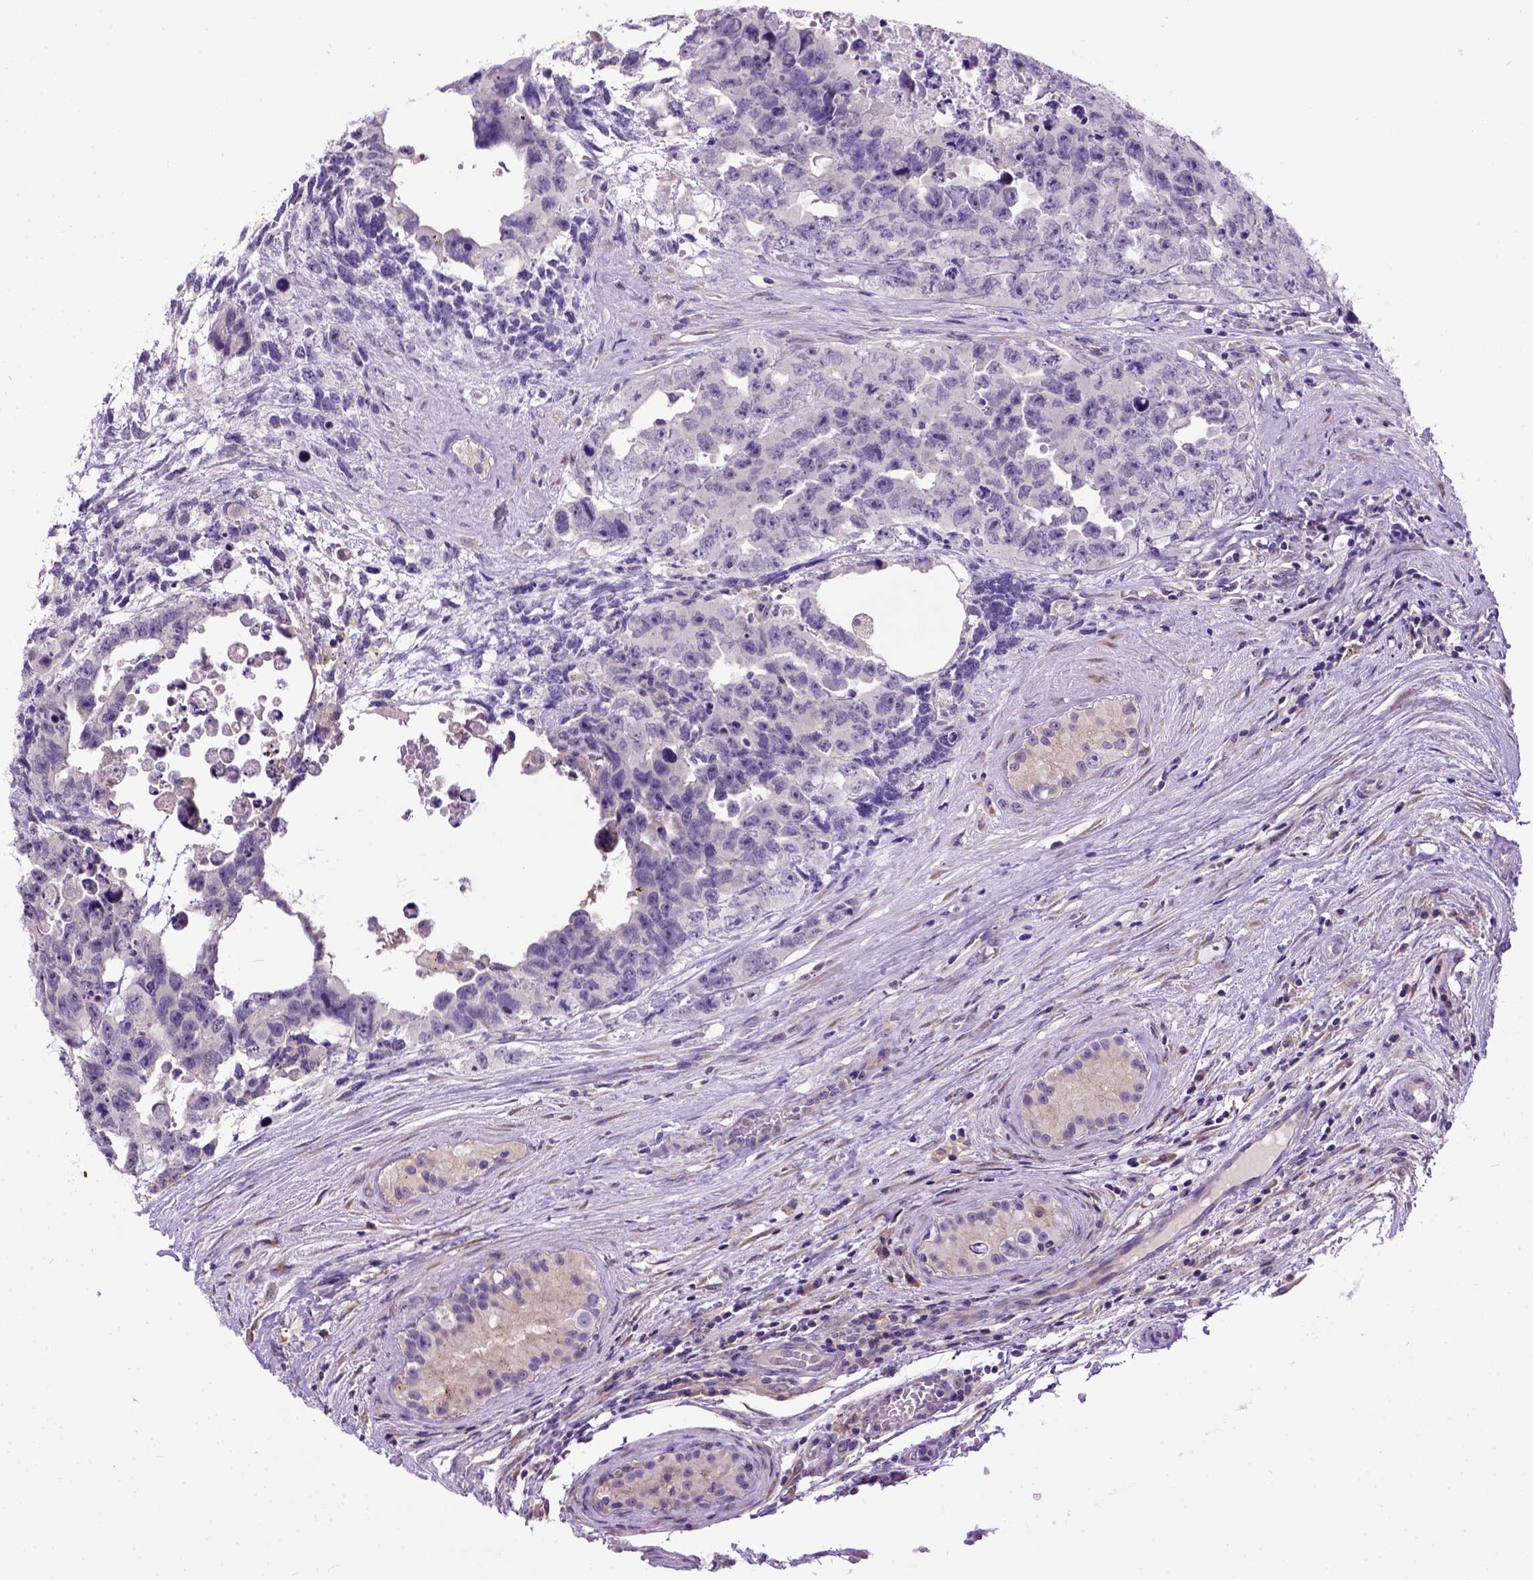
{"staining": {"intensity": "negative", "quantity": "none", "location": "none"}, "tissue": "testis cancer", "cell_type": "Tumor cells", "image_type": "cancer", "snomed": [{"axis": "morphology", "description": "Carcinoma, Embryonal, NOS"}, {"axis": "topography", "description": "Testis"}], "caption": "Embryonal carcinoma (testis) was stained to show a protein in brown. There is no significant expression in tumor cells.", "gene": "NEK5", "patient": {"sex": "male", "age": 24}}